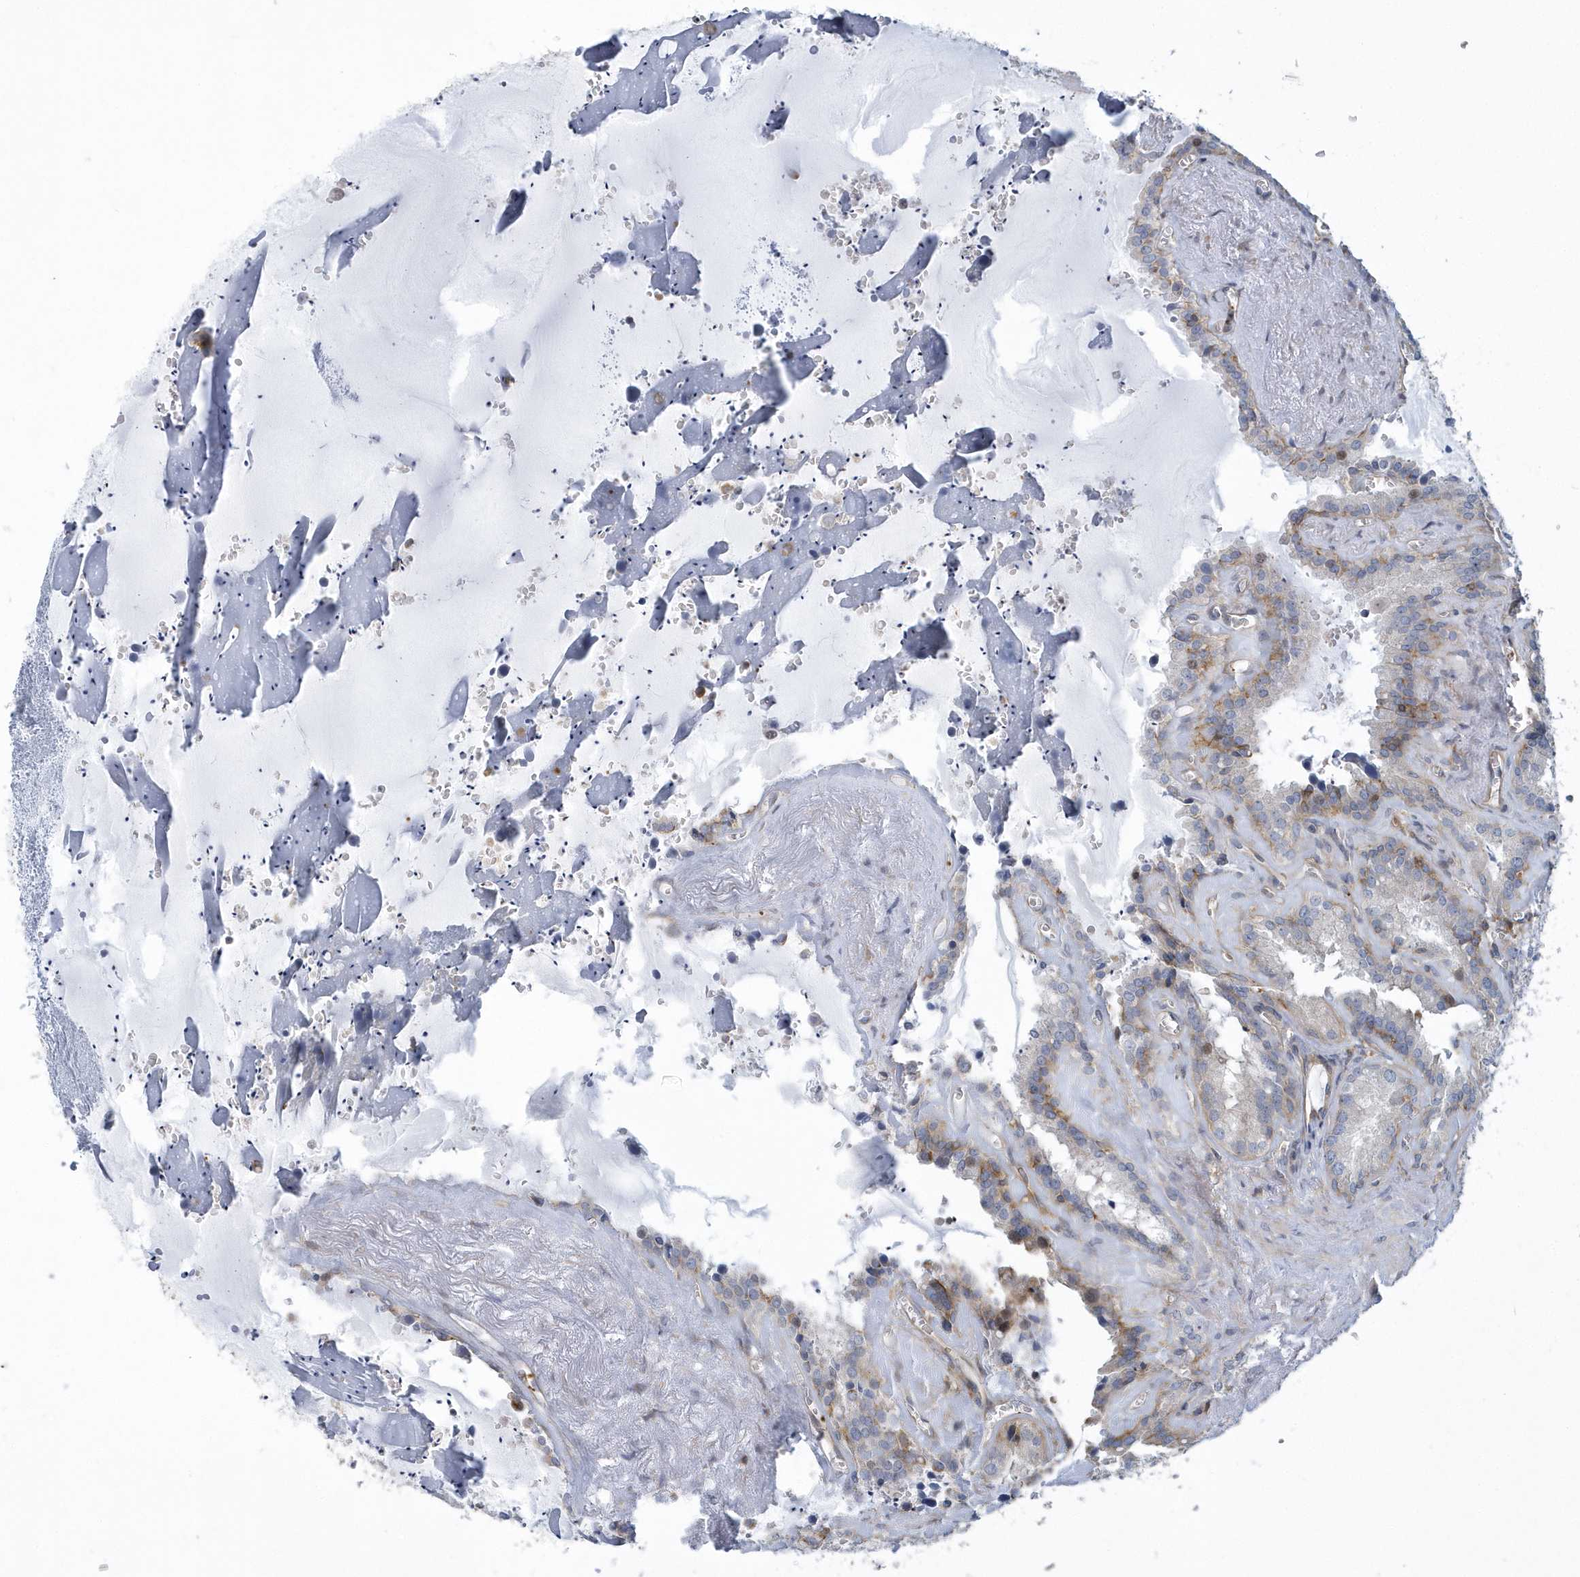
{"staining": {"intensity": "weak", "quantity": "<25%", "location": "cytoplasmic/membranous"}, "tissue": "seminal vesicle", "cell_type": "Glandular cells", "image_type": "normal", "snomed": [{"axis": "morphology", "description": "Normal tissue, NOS"}, {"axis": "topography", "description": "Prostate"}, {"axis": "topography", "description": "Seminal veicle"}], "caption": "IHC histopathology image of benign seminal vesicle: human seminal vesicle stained with DAB (3,3'-diaminobenzidine) reveals no significant protein expression in glandular cells.", "gene": "ARAP2", "patient": {"sex": "male", "age": 59}}